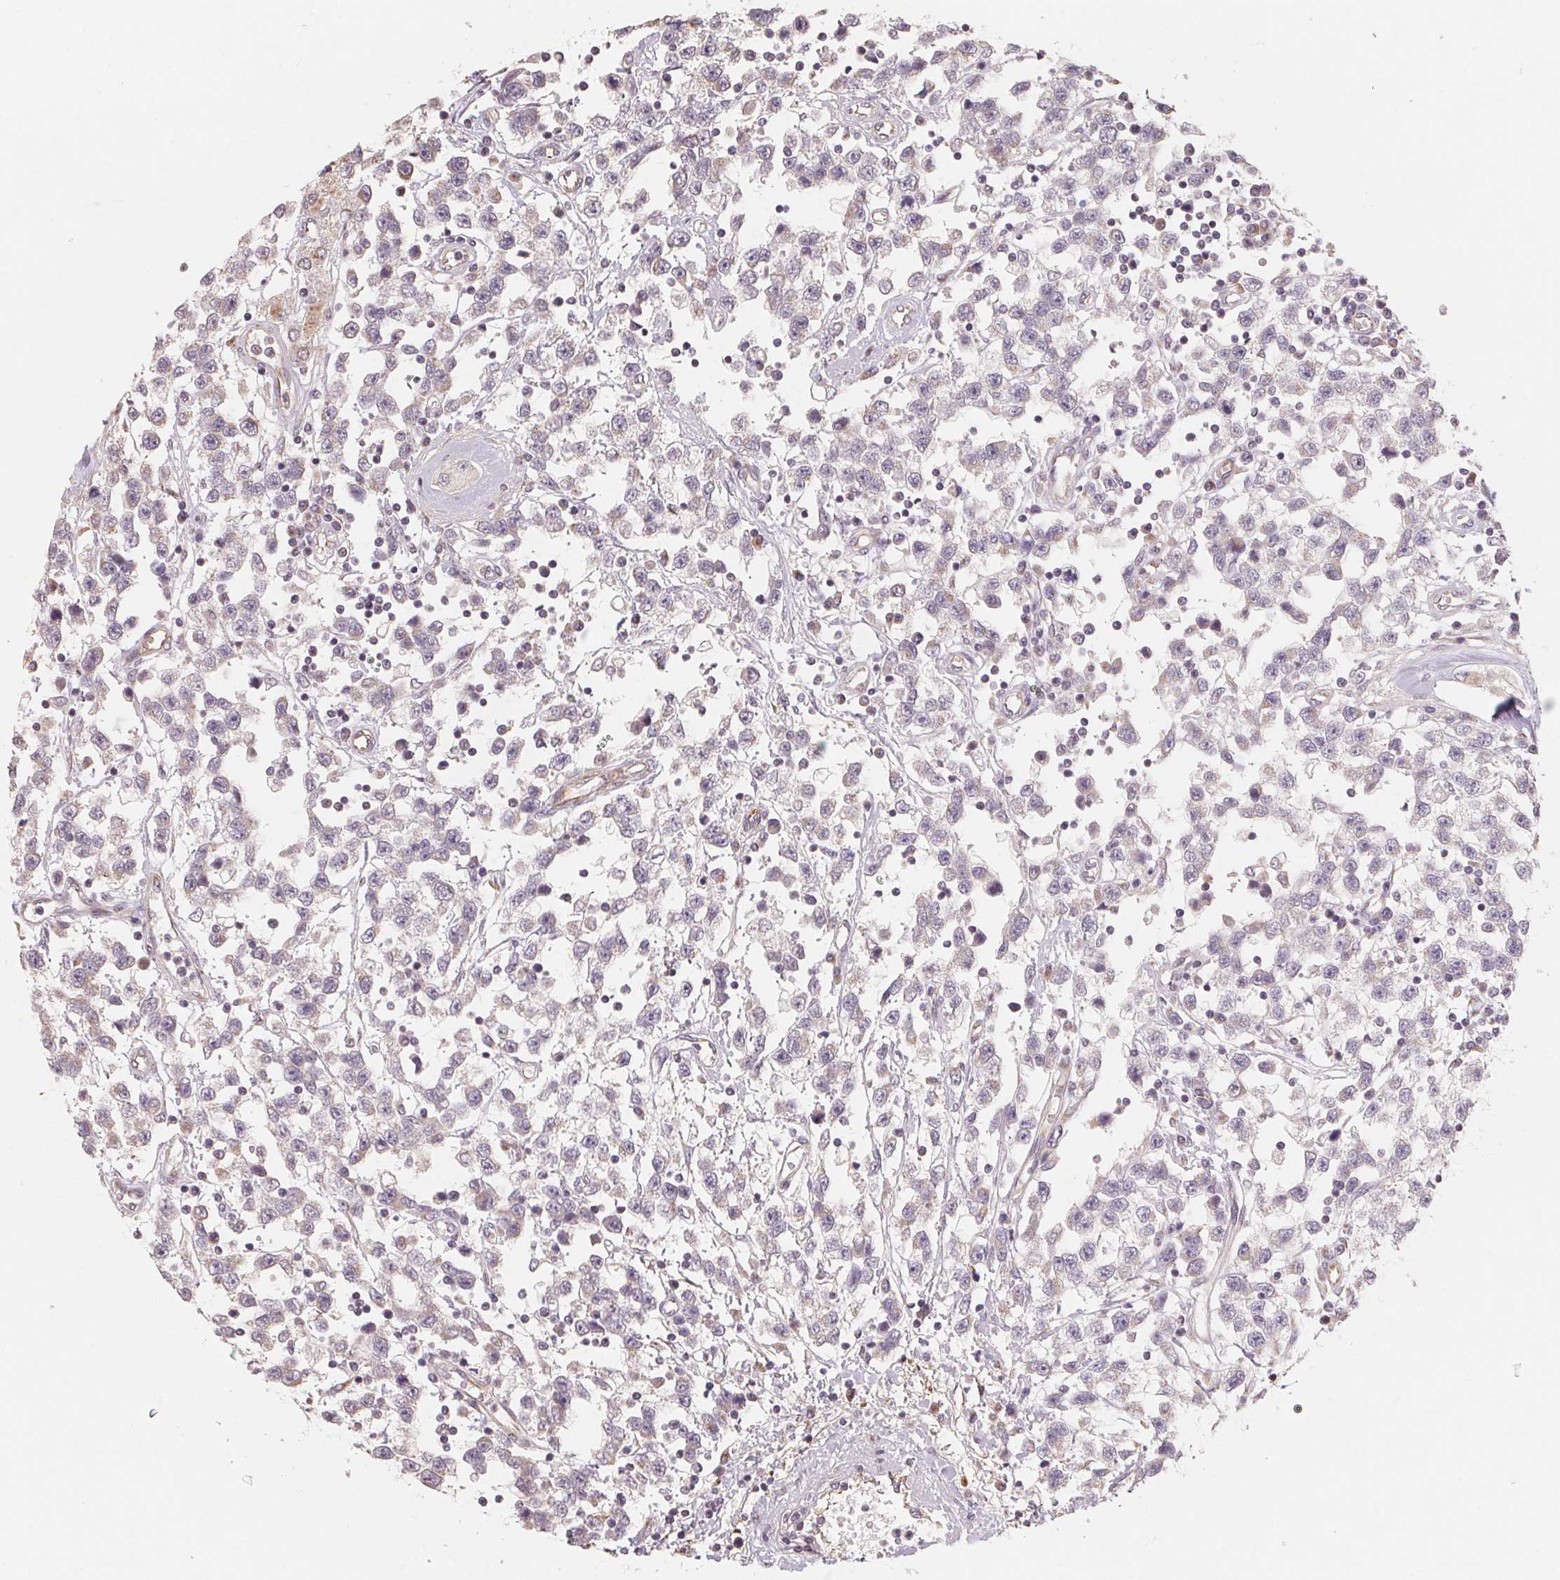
{"staining": {"intensity": "weak", "quantity": "<25%", "location": "cytoplasmic/membranous"}, "tissue": "testis cancer", "cell_type": "Tumor cells", "image_type": "cancer", "snomed": [{"axis": "morphology", "description": "Seminoma, NOS"}, {"axis": "topography", "description": "Testis"}], "caption": "This is an immunohistochemistry image of testis seminoma. There is no staining in tumor cells.", "gene": "TSPAN12", "patient": {"sex": "male", "age": 34}}